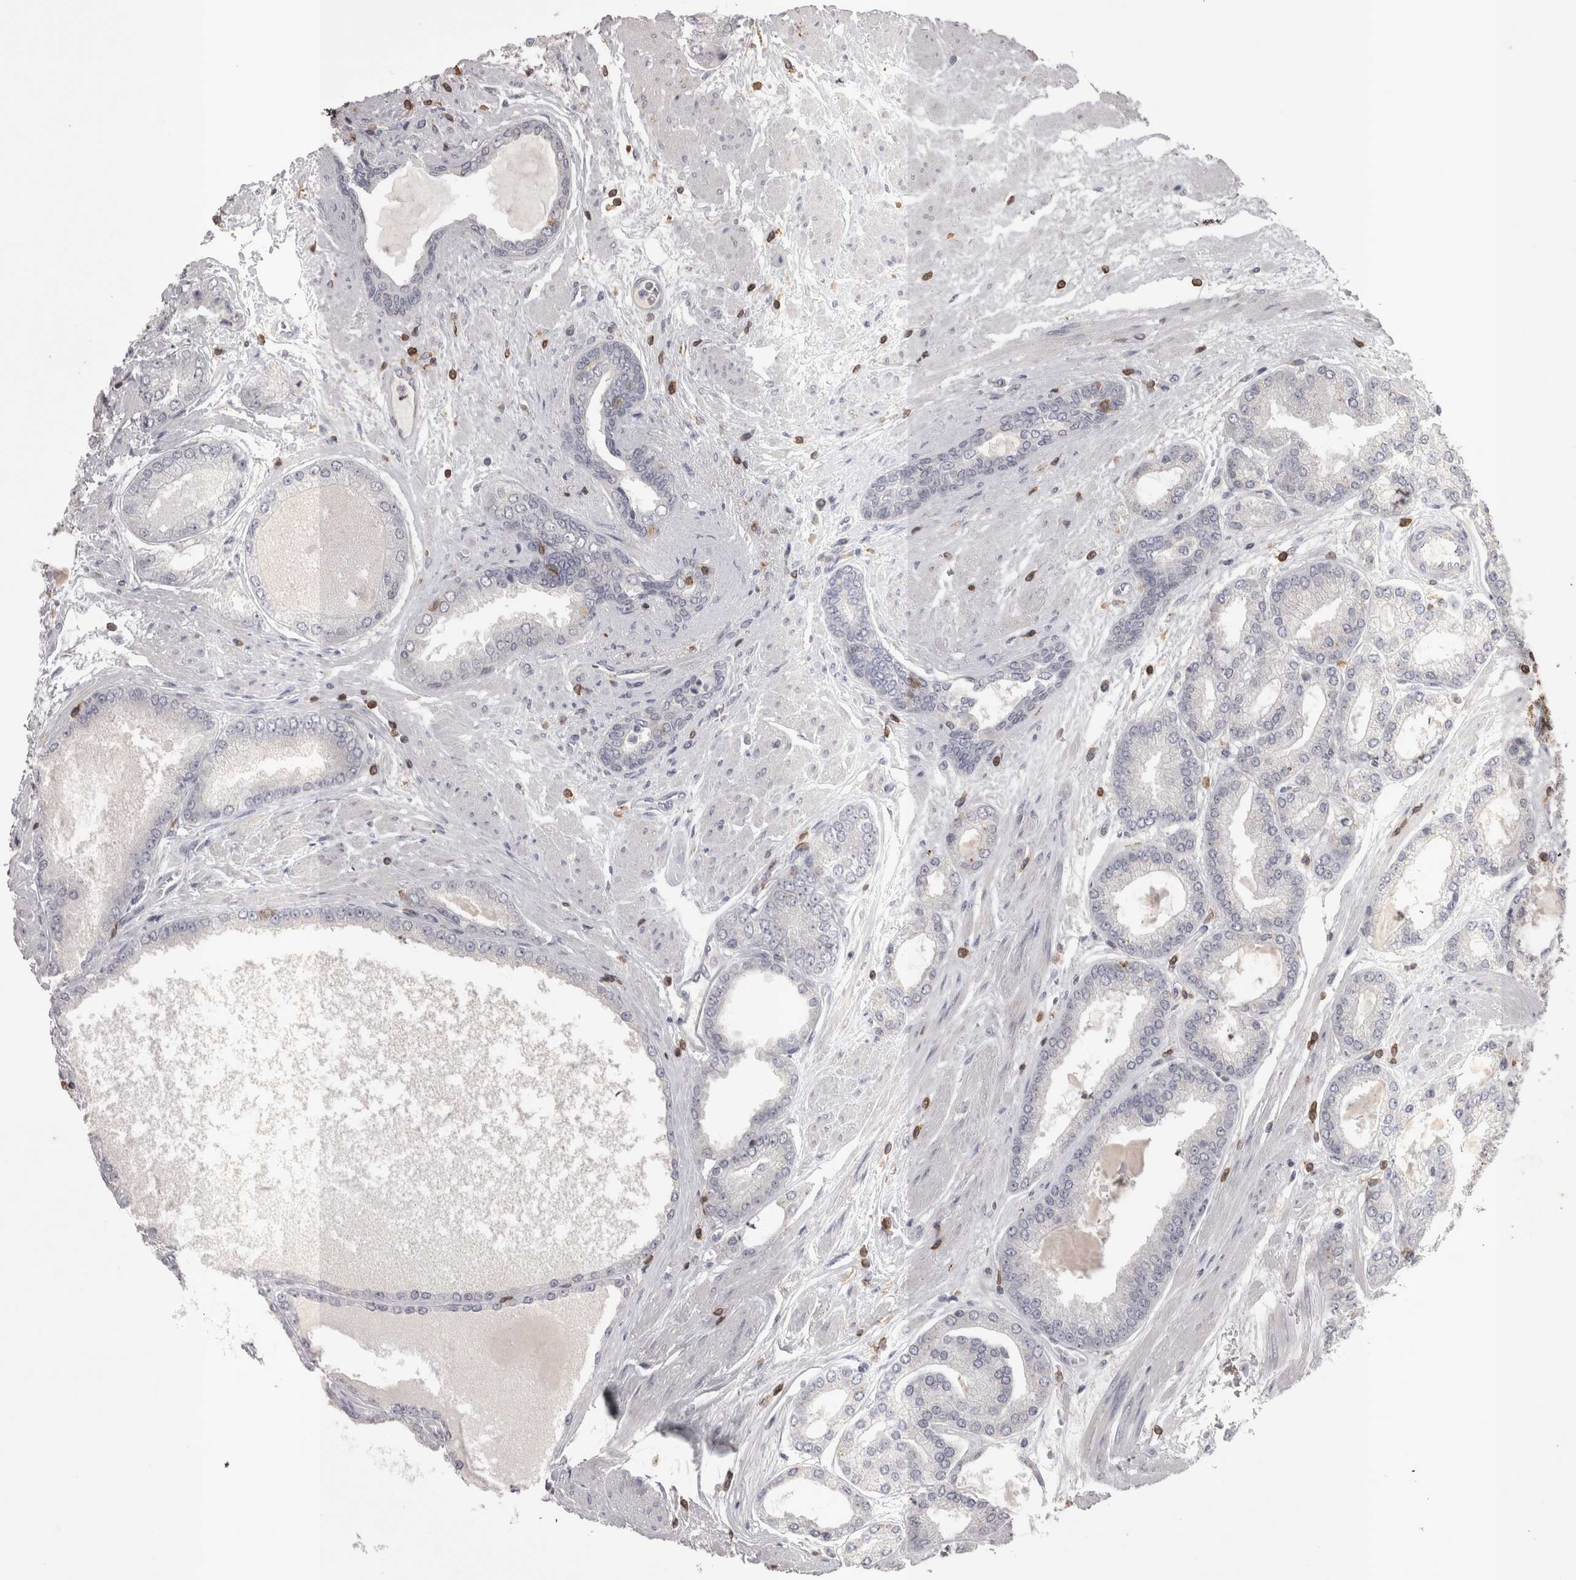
{"staining": {"intensity": "negative", "quantity": "none", "location": "none"}, "tissue": "prostate cancer", "cell_type": "Tumor cells", "image_type": "cancer", "snomed": [{"axis": "morphology", "description": "Adenocarcinoma, High grade"}, {"axis": "topography", "description": "Prostate"}], "caption": "Prostate high-grade adenocarcinoma was stained to show a protein in brown. There is no significant expression in tumor cells. The staining was performed using DAB (3,3'-diaminobenzidine) to visualize the protein expression in brown, while the nuclei were stained in blue with hematoxylin (Magnification: 20x).", "gene": "SKAP1", "patient": {"sex": "male", "age": 59}}